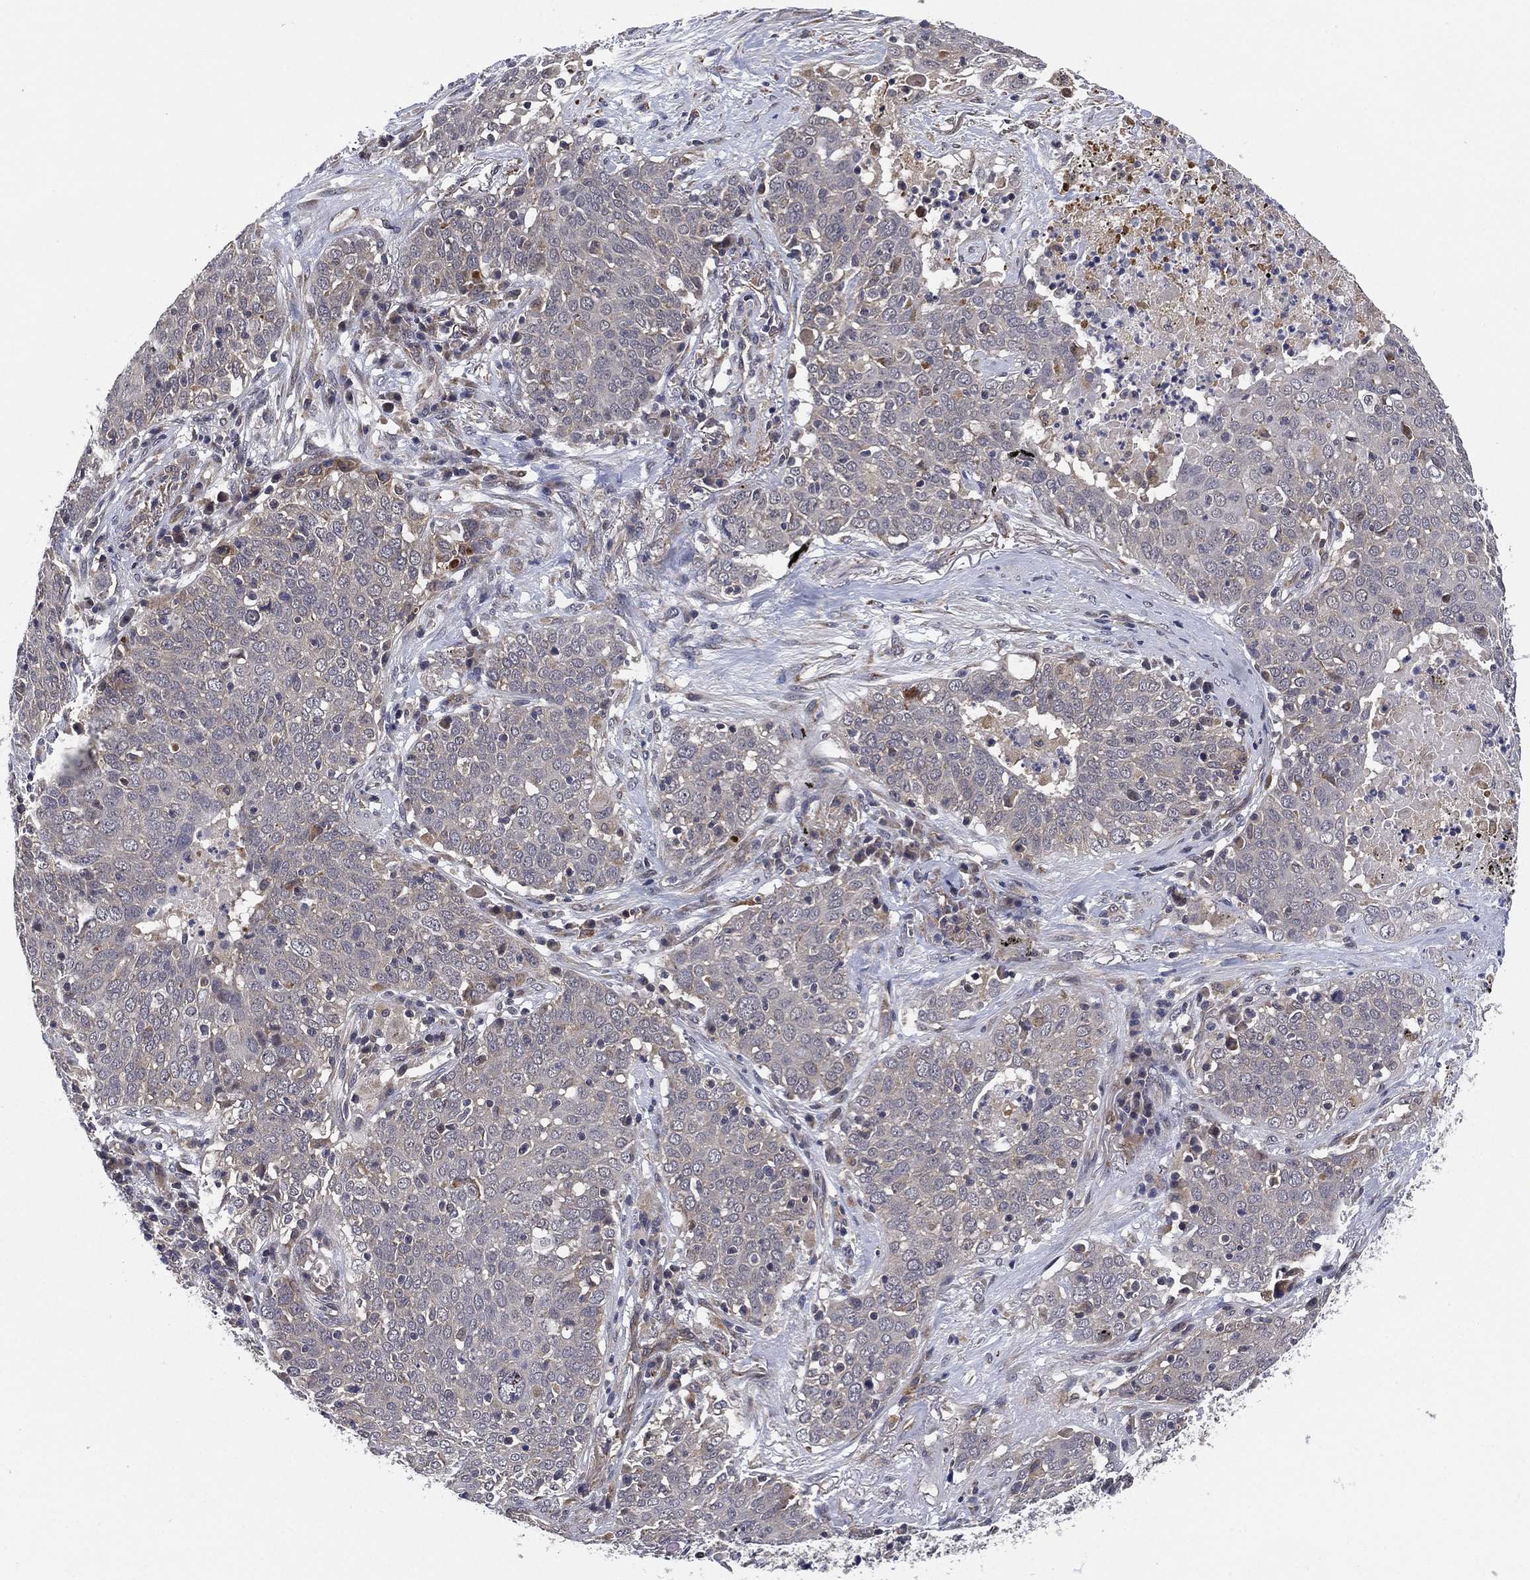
{"staining": {"intensity": "negative", "quantity": "none", "location": "none"}, "tissue": "lung cancer", "cell_type": "Tumor cells", "image_type": "cancer", "snomed": [{"axis": "morphology", "description": "Squamous cell carcinoma, NOS"}, {"axis": "topography", "description": "Lung"}], "caption": "This histopathology image is of lung cancer stained with immunohistochemistry (IHC) to label a protein in brown with the nuclei are counter-stained blue. There is no staining in tumor cells.", "gene": "SELENOO", "patient": {"sex": "male", "age": 82}}